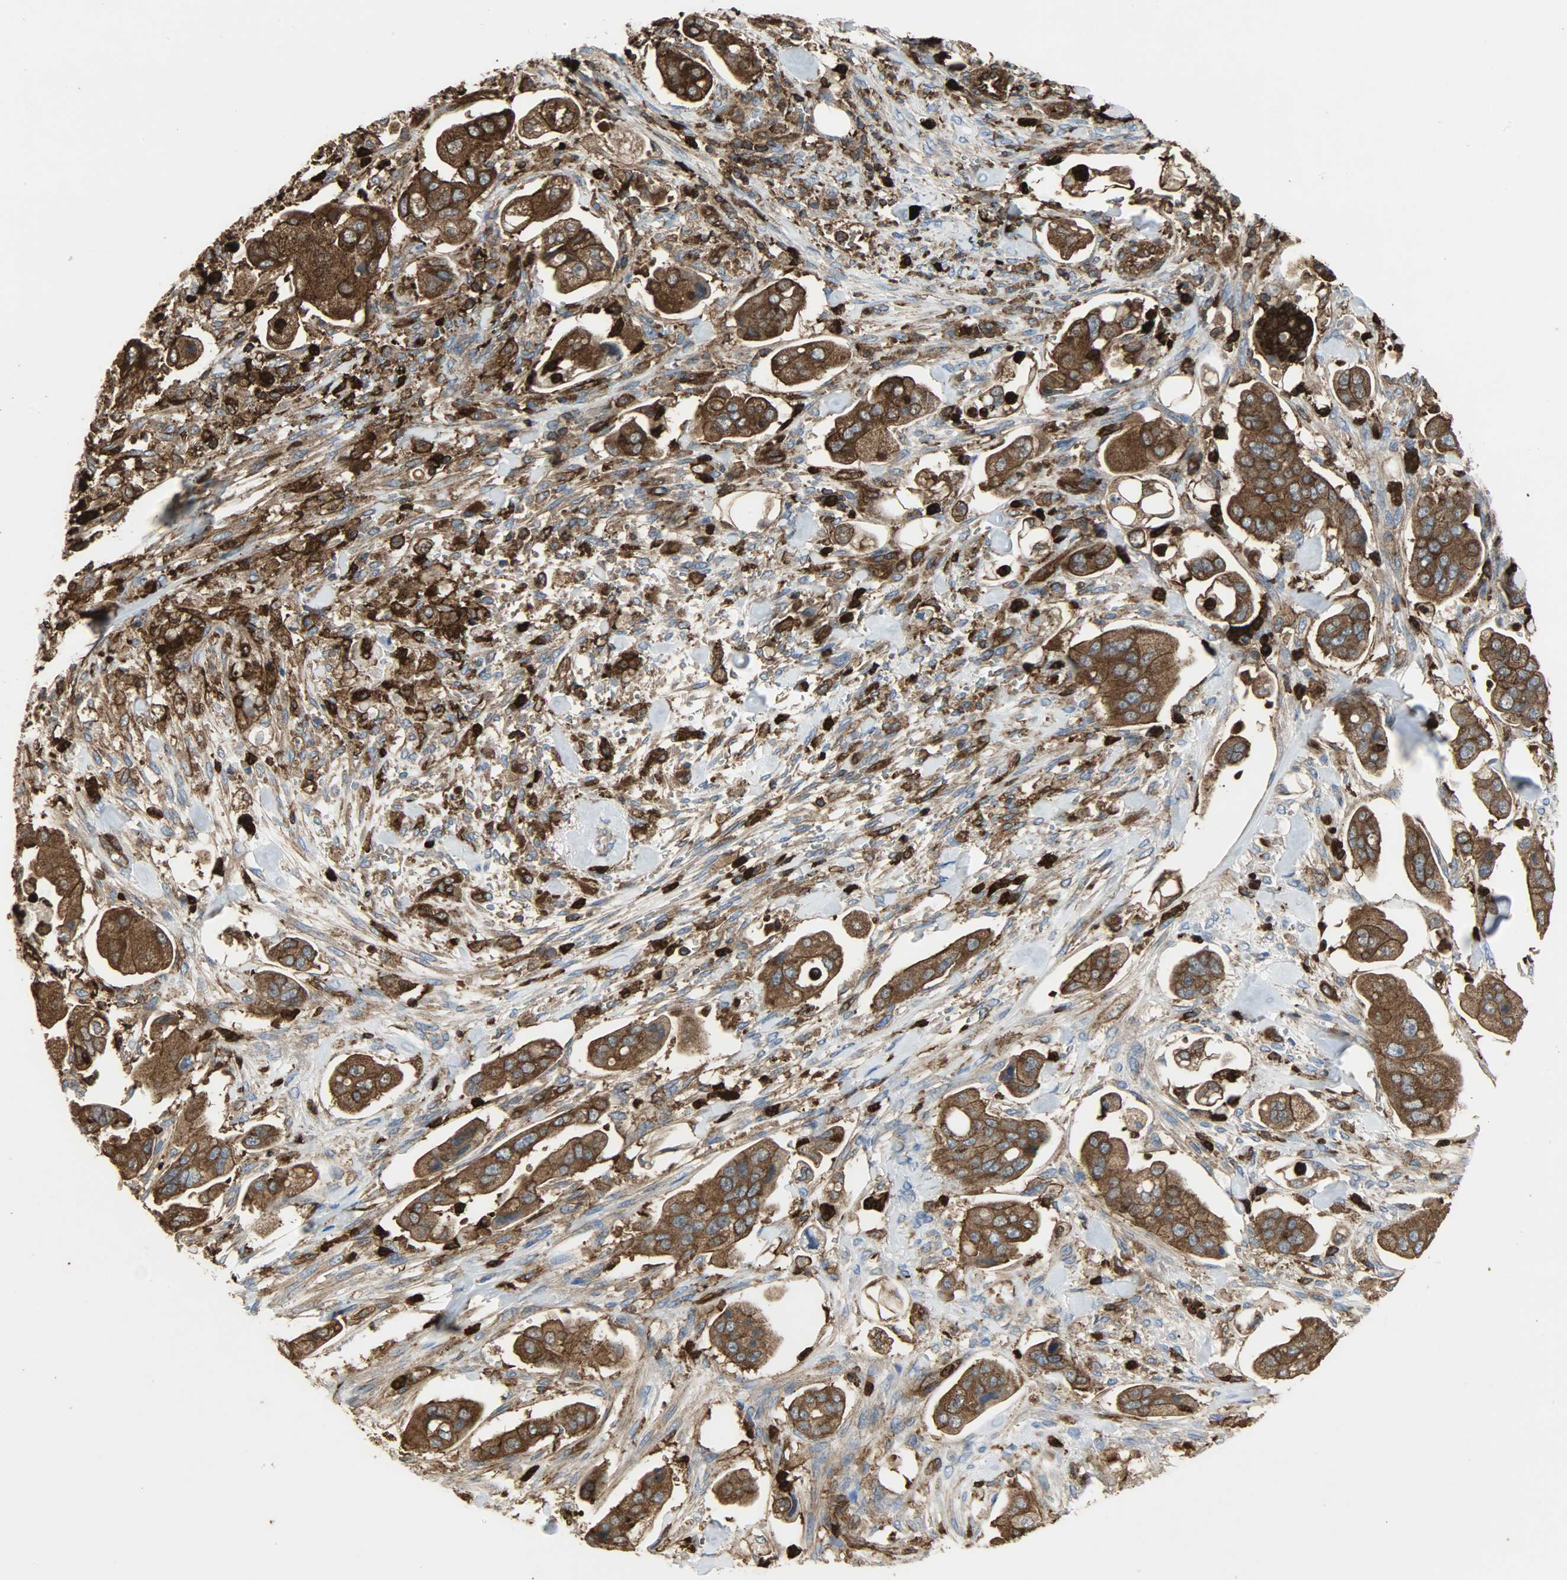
{"staining": {"intensity": "strong", "quantity": ">75%", "location": "cytoplasmic/membranous"}, "tissue": "stomach cancer", "cell_type": "Tumor cells", "image_type": "cancer", "snomed": [{"axis": "morphology", "description": "Adenocarcinoma, NOS"}, {"axis": "topography", "description": "Stomach"}], "caption": "IHC (DAB) staining of adenocarcinoma (stomach) displays strong cytoplasmic/membranous protein expression in approximately >75% of tumor cells. (DAB = brown stain, brightfield microscopy at high magnification).", "gene": "VASP", "patient": {"sex": "male", "age": 62}}